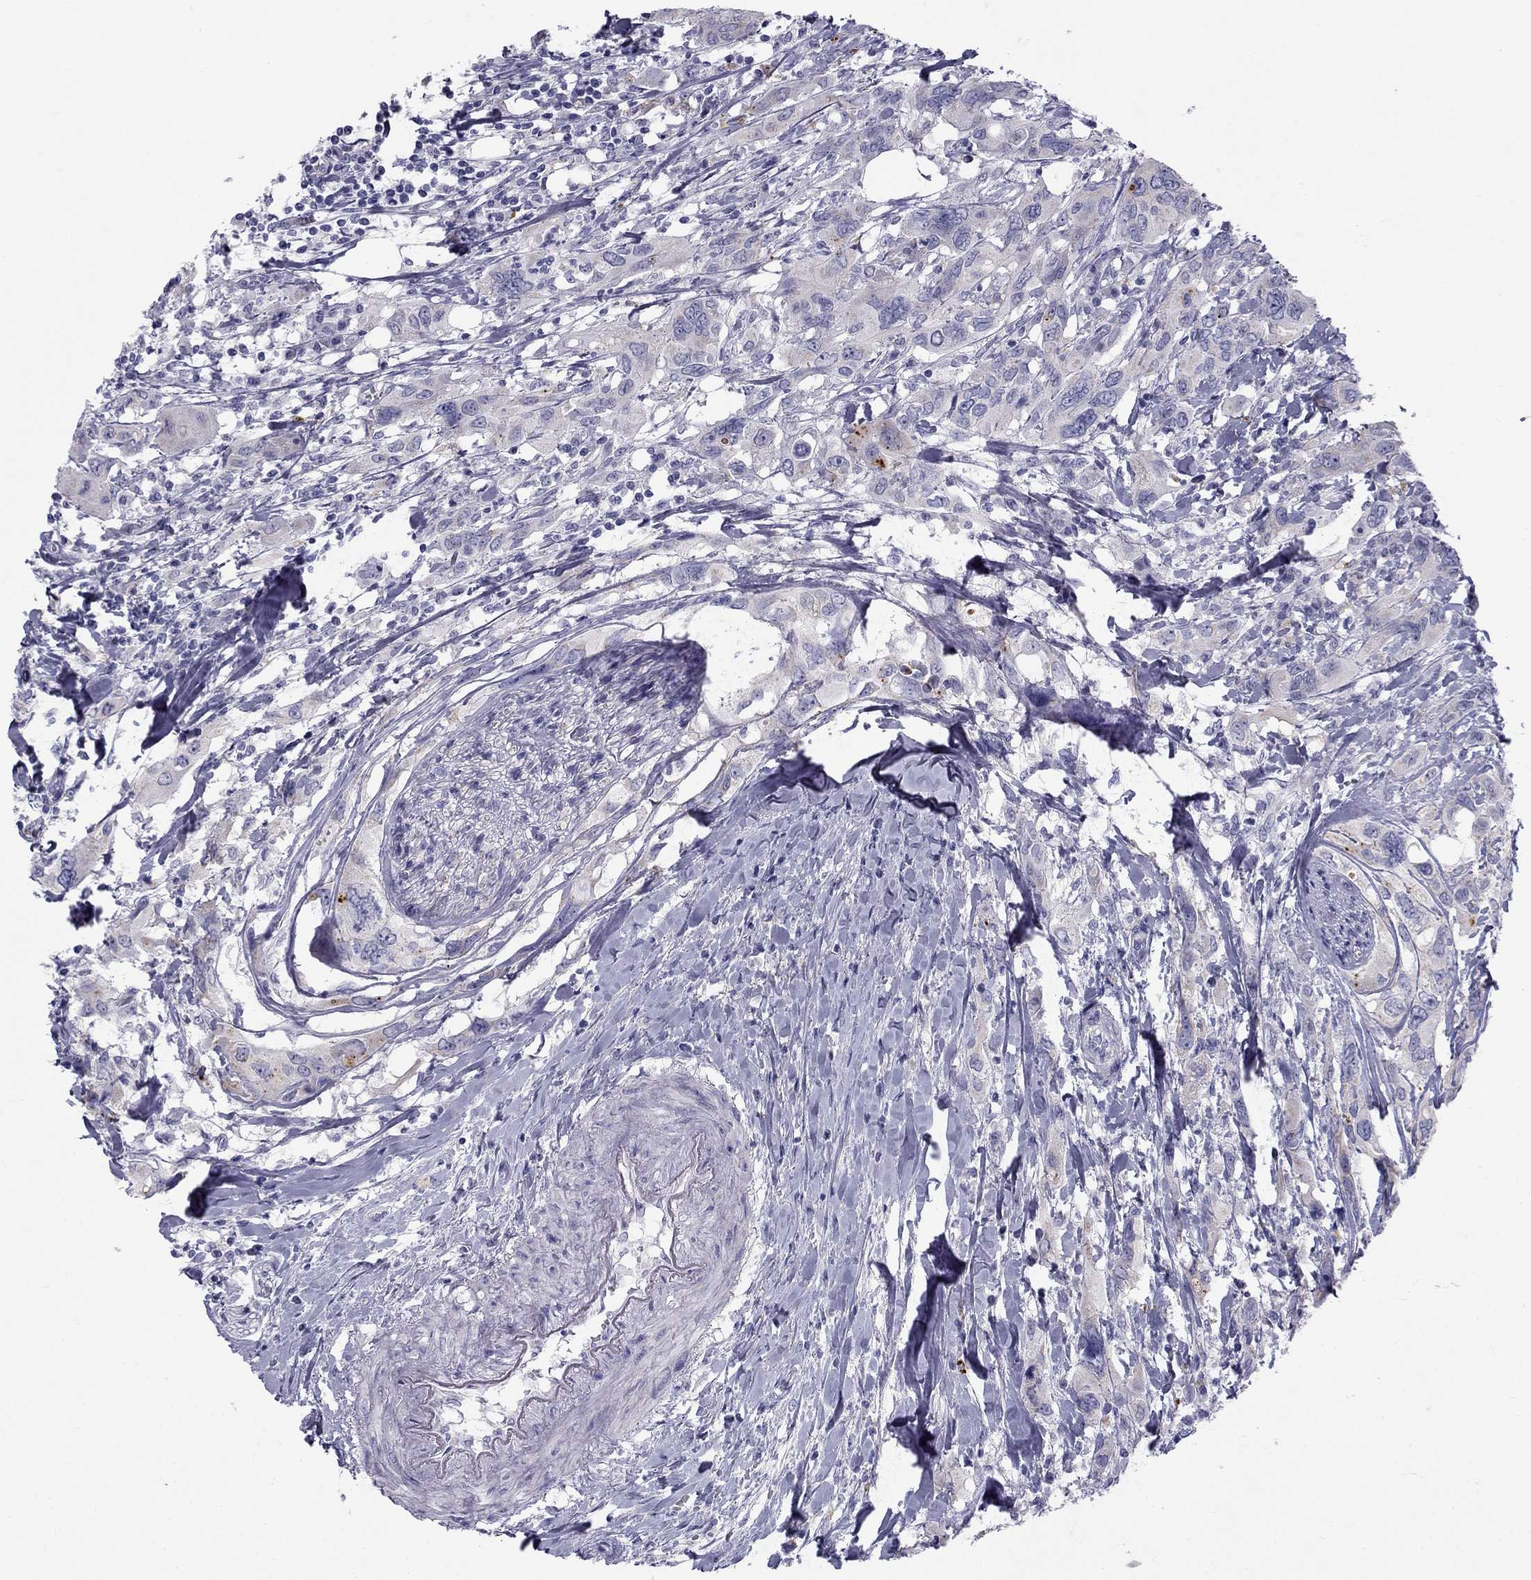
{"staining": {"intensity": "negative", "quantity": "none", "location": "none"}, "tissue": "urothelial cancer", "cell_type": "Tumor cells", "image_type": "cancer", "snomed": [{"axis": "morphology", "description": "Urothelial carcinoma, NOS"}, {"axis": "morphology", "description": "Urothelial carcinoma, High grade"}, {"axis": "topography", "description": "Urinary bladder"}], "caption": "An IHC image of urothelial cancer is shown. There is no staining in tumor cells of urothelial cancer. (DAB (3,3'-diaminobenzidine) immunohistochemistry with hematoxylin counter stain).", "gene": "CLPSL2", "patient": {"sex": "male", "age": 63}}